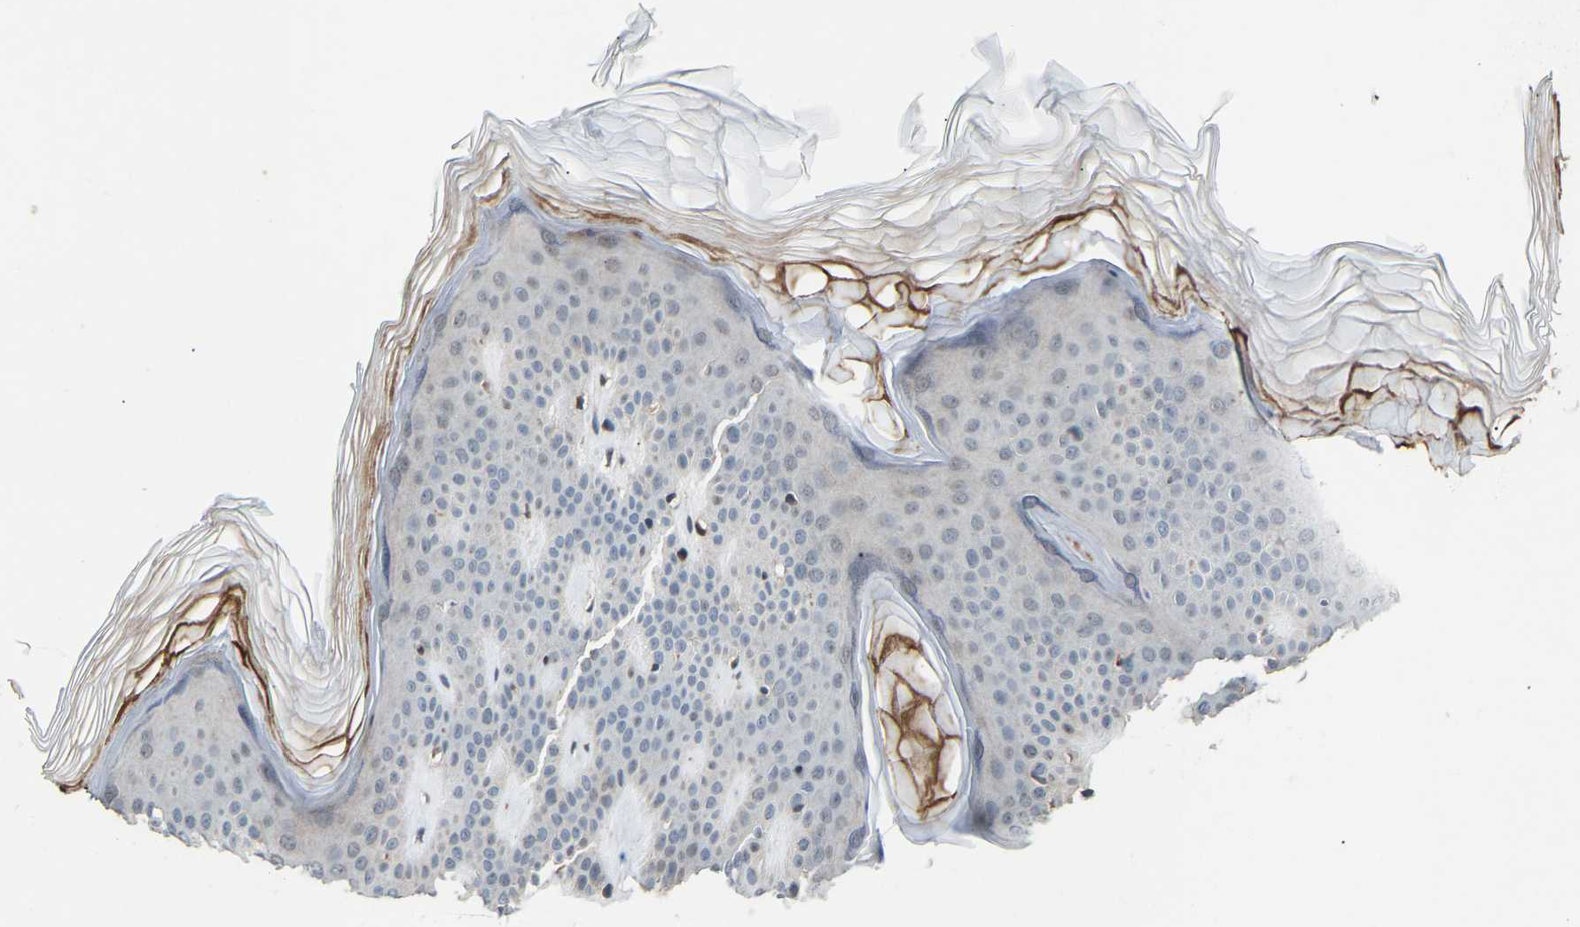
{"staining": {"intensity": "negative", "quantity": "none", "location": "none"}, "tissue": "skin", "cell_type": "Fibroblasts", "image_type": "normal", "snomed": [{"axis": "morphology", "description": "Normal tissue, NOS"}, {"axis": "morphology", "description": "Malignant melanoma, Metastatic site"}, {"axis": "topography", "description": "Skin"}], "caption": "This is an immunohistochemistry histopathology image of benign human skin. There is no positivity in fibroblasts.", "gene": "SLIRP", "patient": {"sex": "male", "age": 41}}